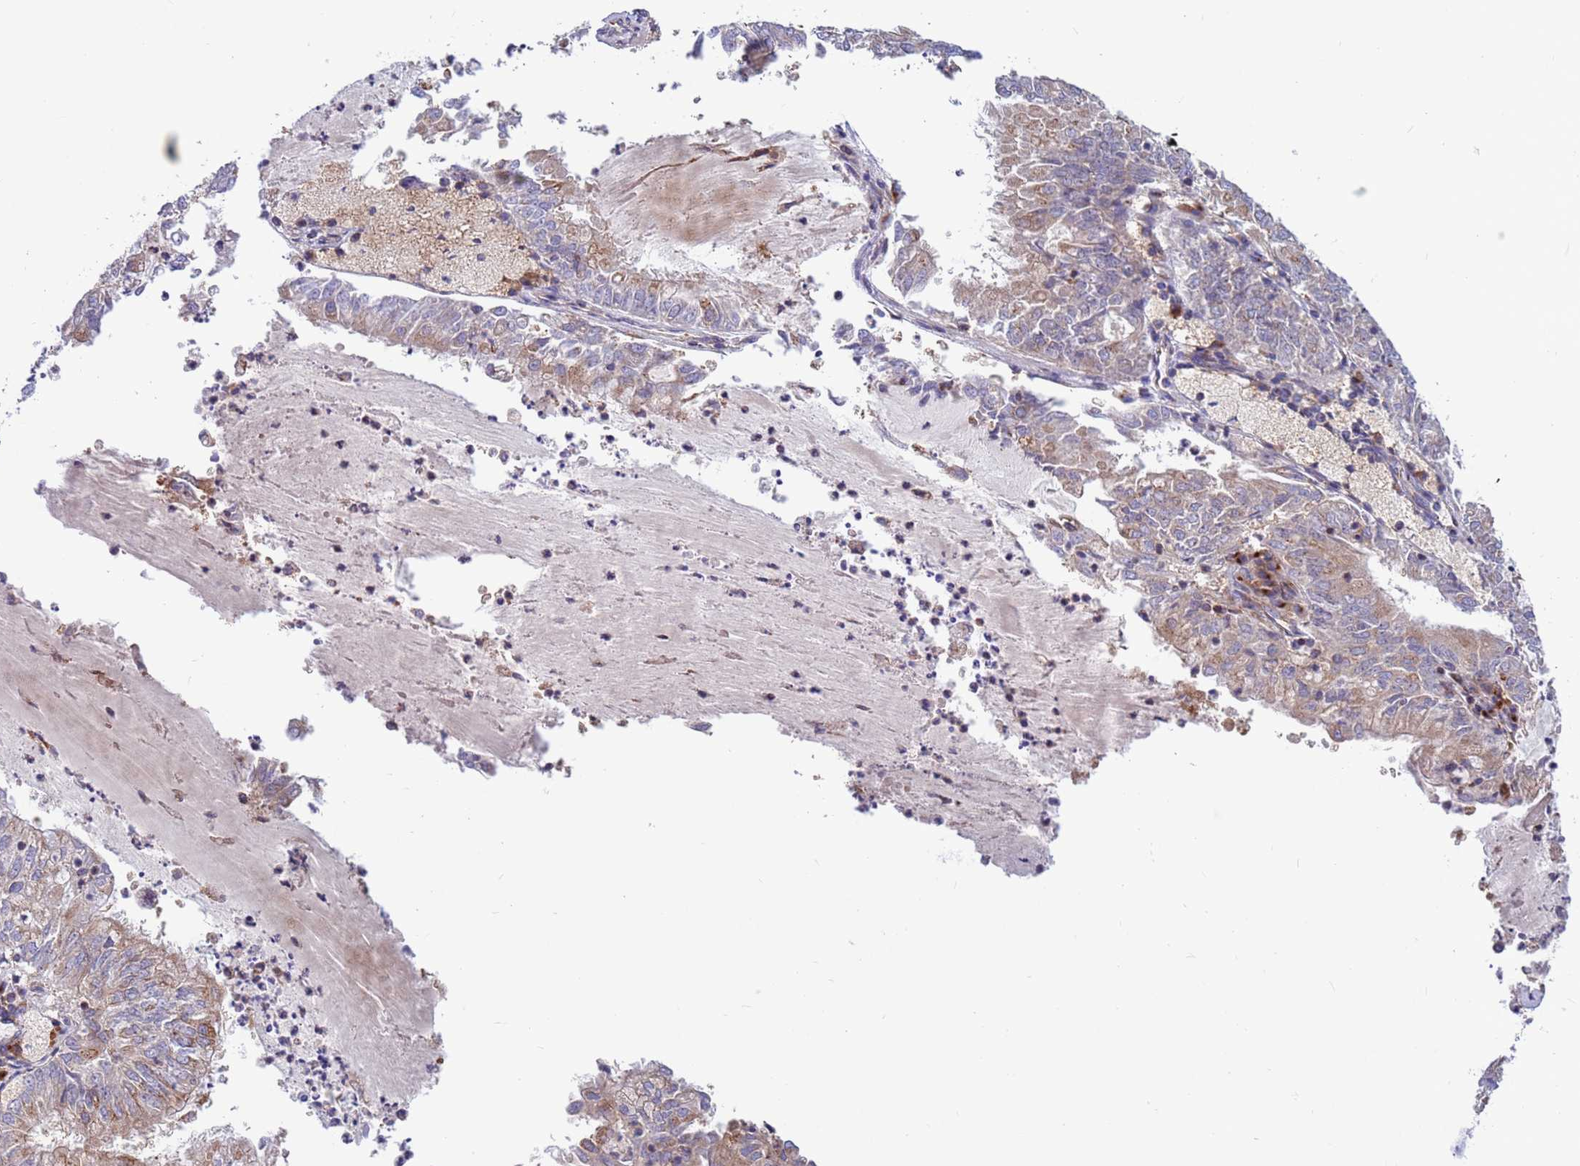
{"staining": {"intensity": "weak", "quantity": ">75%", "location": "cytoplasmic/membranous"}, "tissue": "endometrial cancer", "cell_type": "Tumor cells", "image_type": "cancer", "snomed": [{"axis": "morphology", "description": "Adenocarcinoma, NOS"}, {"axis": "topography", "description": "Endometrium"}], "caption": "Weak cytoplasmic/membranous positivity is identified in approximately >75% of tumor cells in endometrial cancer (adenocarcinoma).", "gene": "ZC3HAV1", "patient": {"sex": "female", "age": 57}}